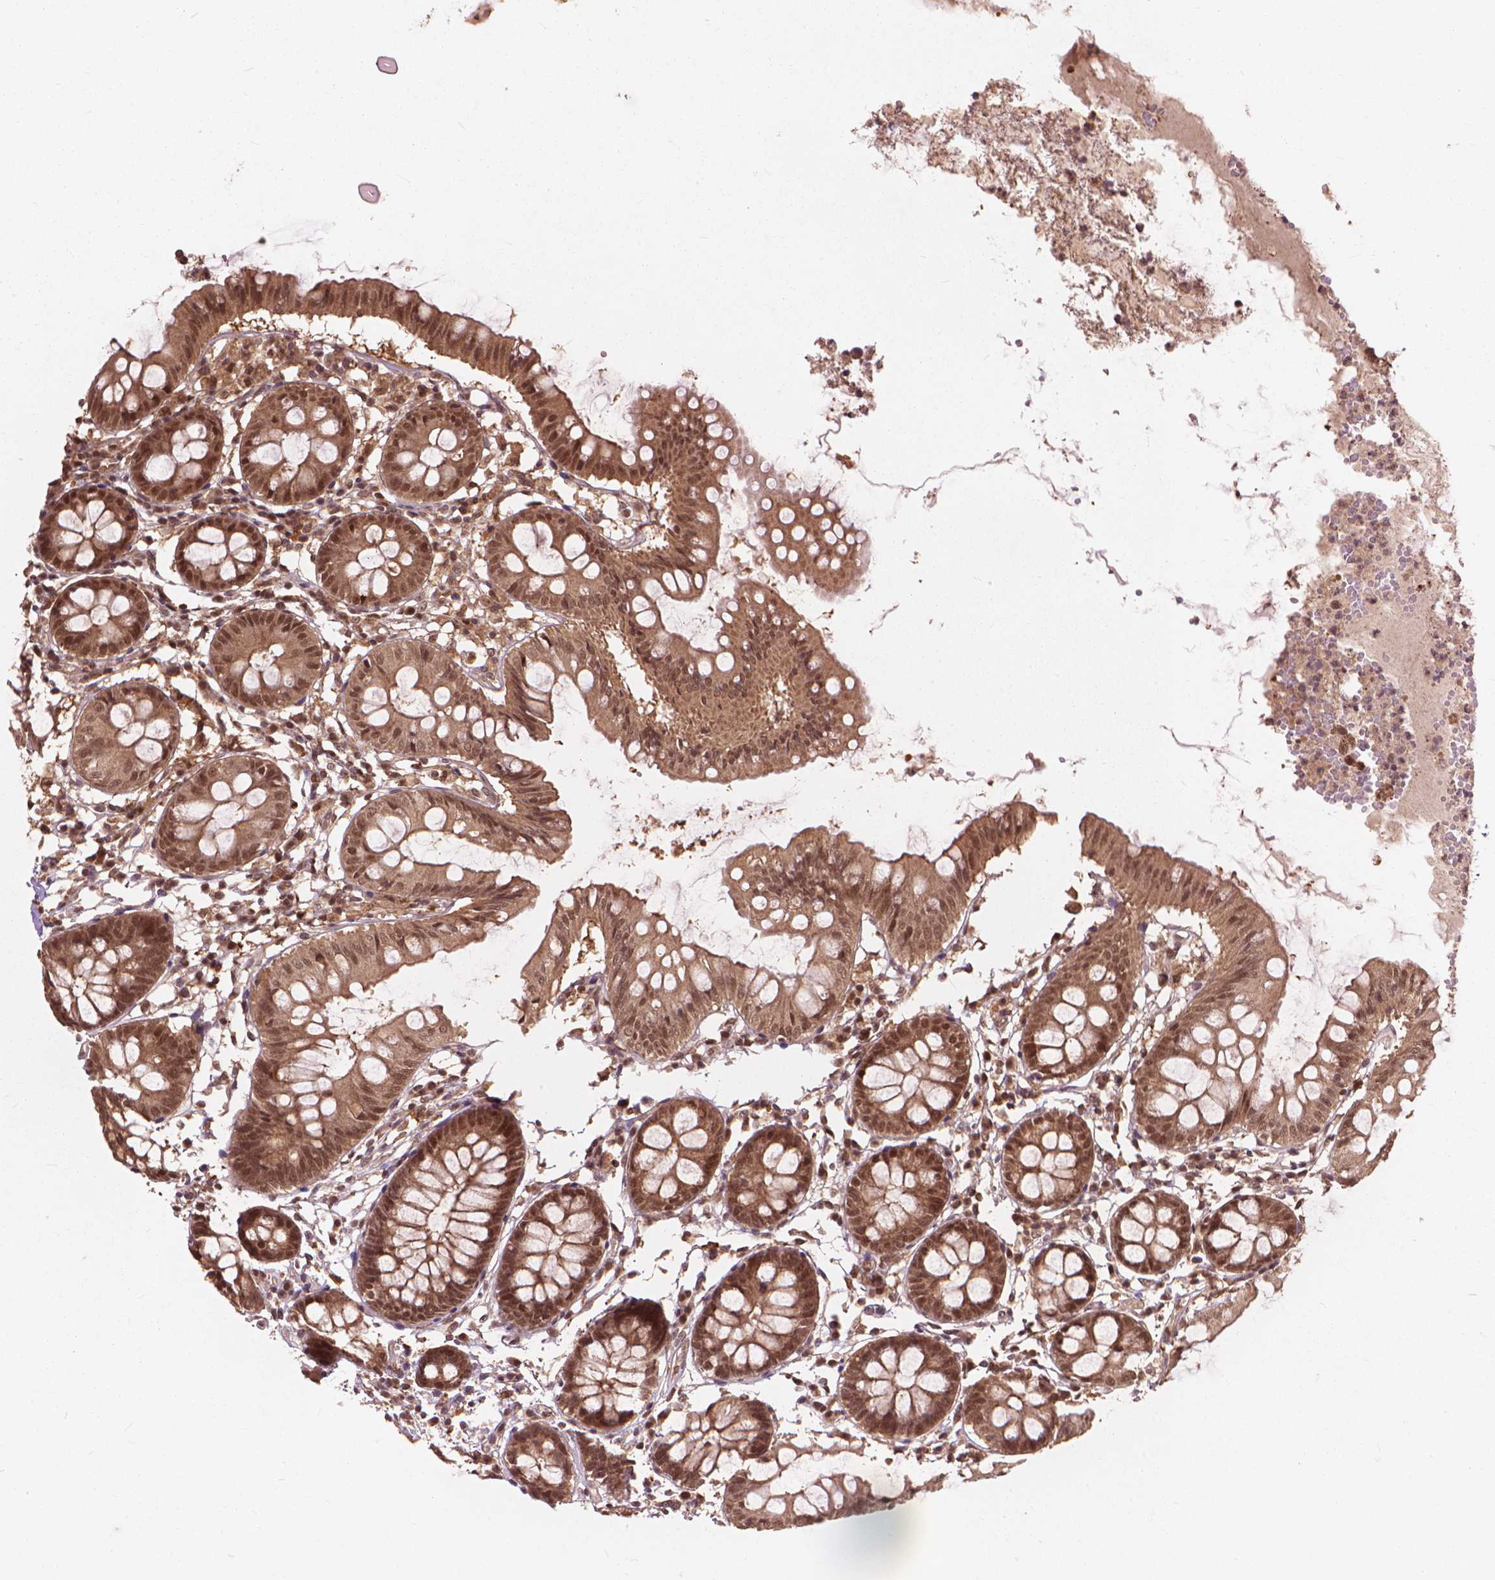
{"staining": {"intensity": "moderate", "quantity": ">75%", "location": "nuclear"}, "tissue": "colon", "cell_type": "Endothelial cells", "image_type": "normal", "snomed": [{"axis": "morphology", "description": "Normal tissue, NOS"}, {"axis": "topography", "description": "Colon"}], "caption": "This histopathology image displays IHC staining of normal human colon, with medium moderate nuclear staining in approximately >75% of endothelial cells.", "gene": "SSU72", "patient": {"sex": "female", "age": 84}}